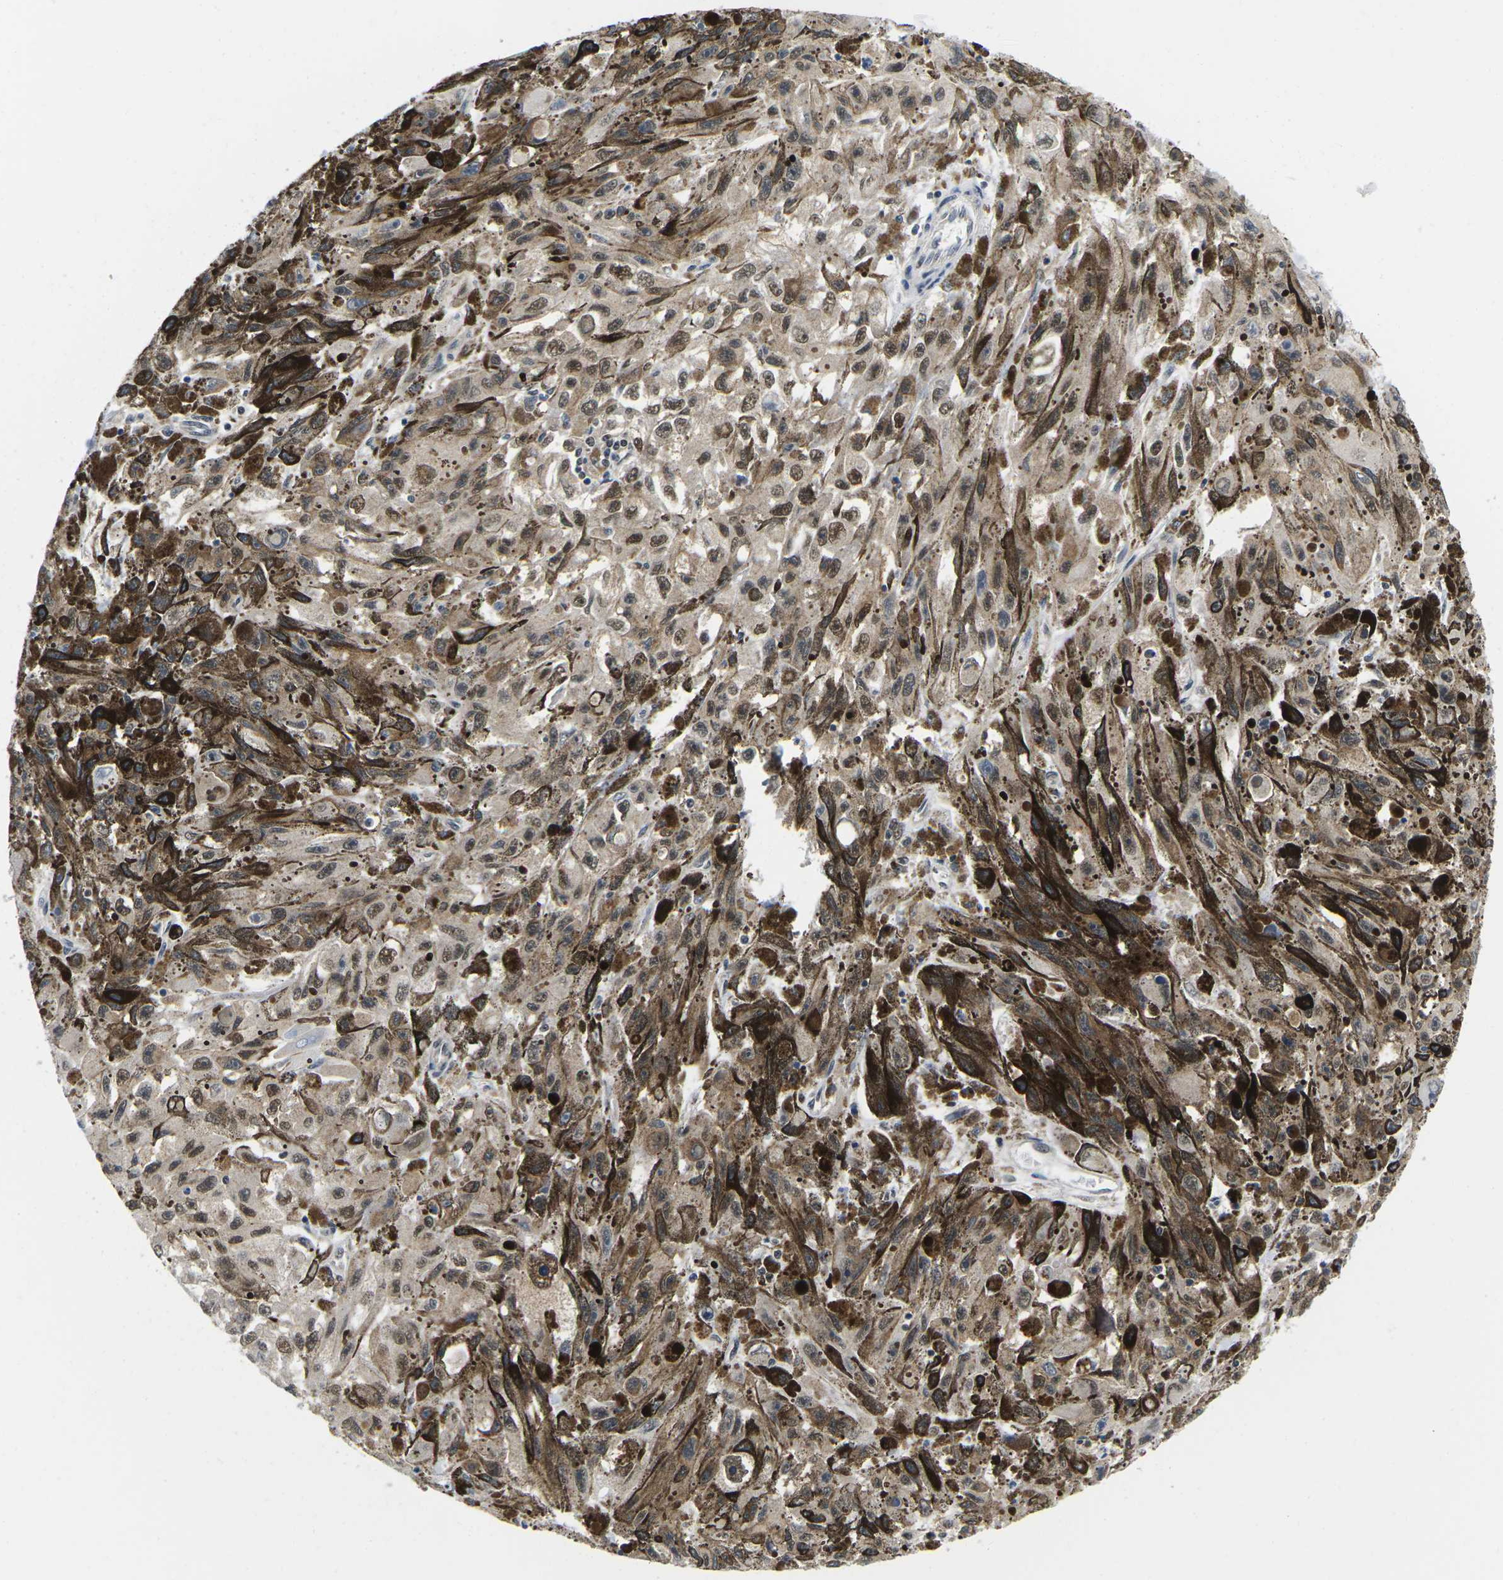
{"staining": {"intensity": "moderate", "quantity": "<25%", "location": "cytoplasmic/membranous,nuclear"}, "tissue": "melanoma", "cell_type": "Tumor cells", "image_type": "cancer", "snomed": [{"axis": "morphology", "description": "Malignant melanoma, NOS"}, {"axis": "topography", "description": "Skin"}], "caption": "Protein staining of malignant melanoma tissue exhibits moderate cytoplasmic/membranous and nuclear staining in about <25% of tumor cells. The protein is stained brown, and the nuclei are stained in blue (DAB (3,3'-diaminobenzidine) IHC with brightfield microscopy, high magnification).", "gene": "UBA7", "patient": {"sex": "female", "age": 104}}